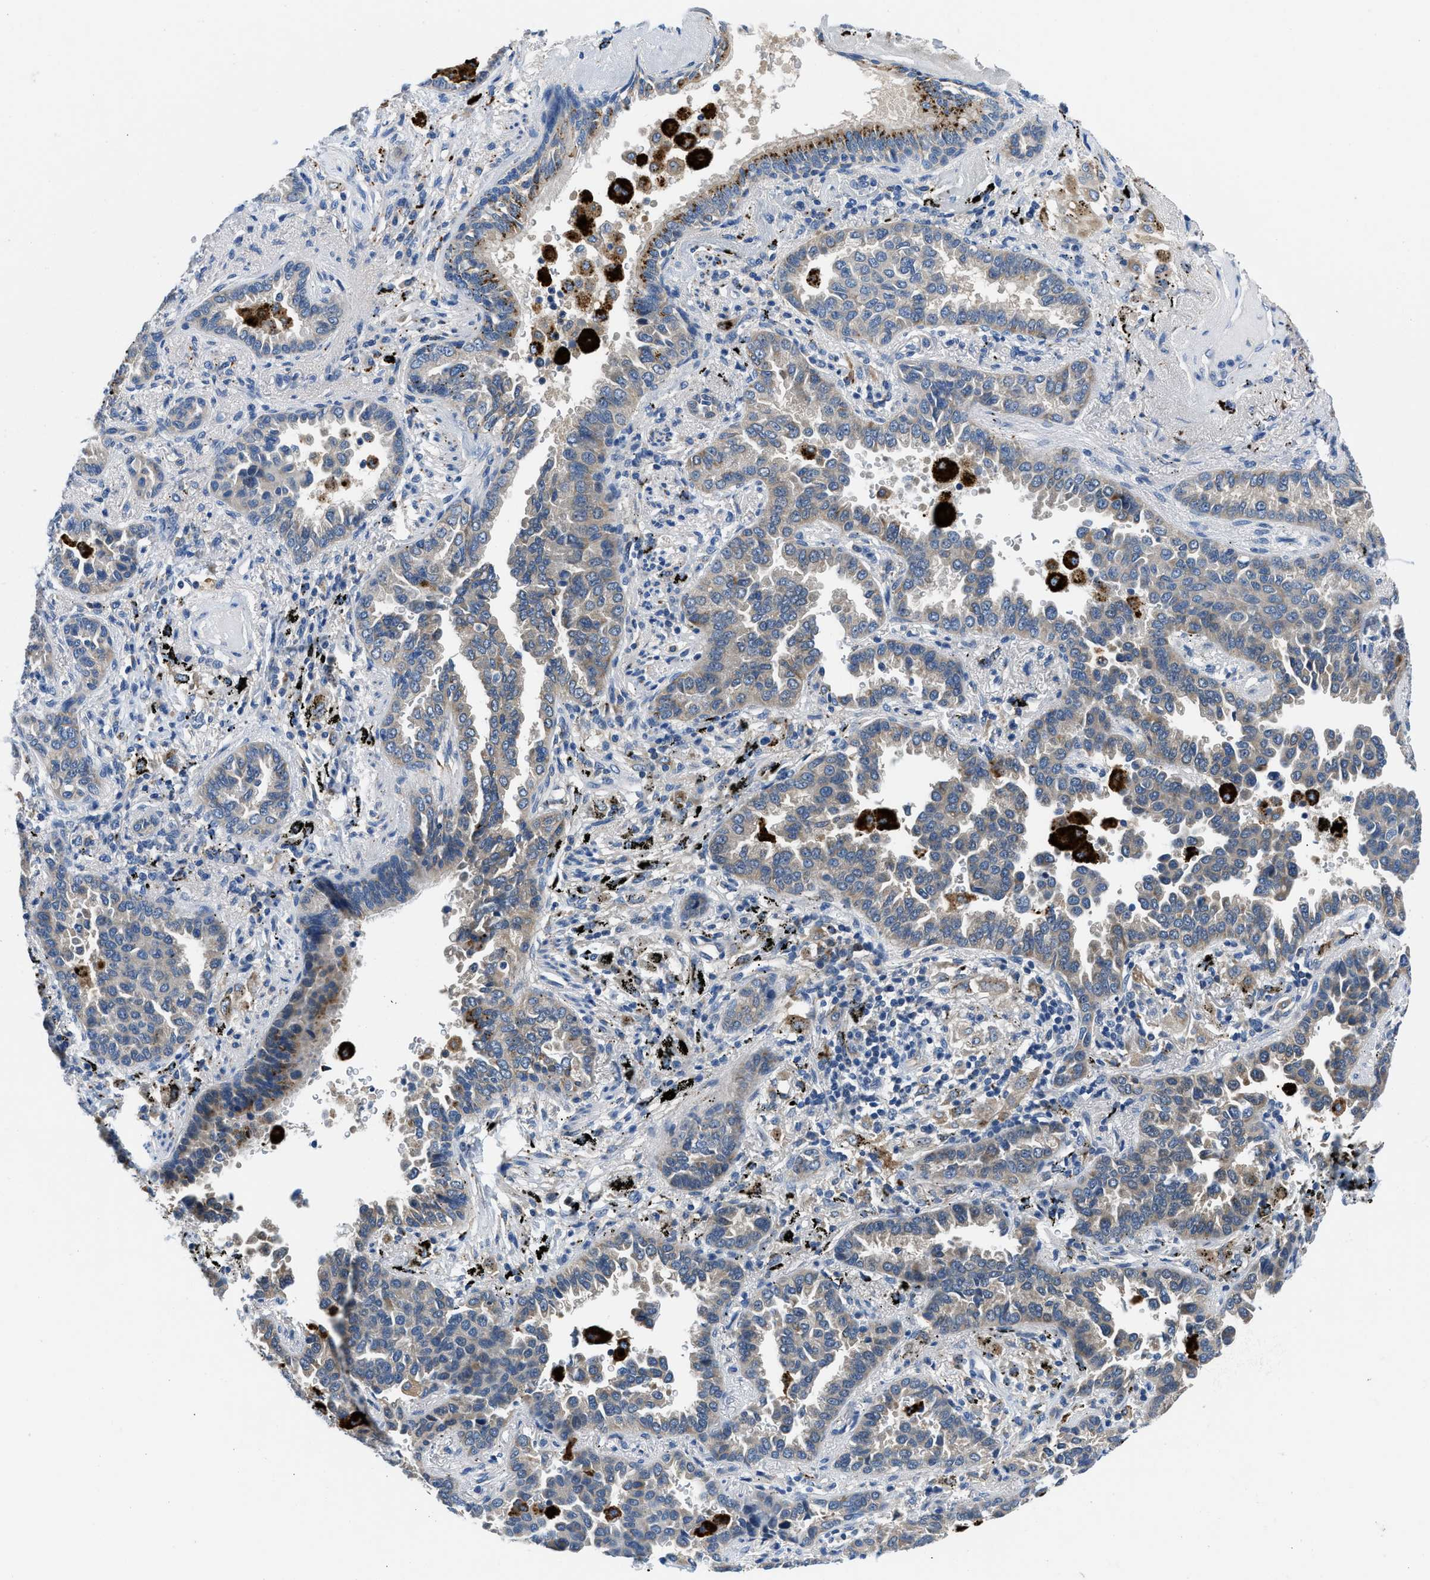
{"staining": {"intensity": "negative", "quantity": "none", "location": "none"}, "tissue": "lung cancer", "cell_type": "Tumor cells", "image_type": "cancer", "snomed": [{"axis": "morphology", "description": "Normal tissue, NOS"}, {"axis": "morphology", "description": "Adenocarcinoma, NOS"}, {"axis": "topography", "description": "Lung"}], "caption": "Immunohistochemistry (IHC) of lung cancer (adenocarcinoma) demonstrates no expression in tumor cells. The staining is performed using DAB (3,3'-diaminobenzidine) brown chromogen with nuclei counter-stained in using hematoxylin.", "gene": "ADGRE3", "patient": {"sex": "male", "age": 59}}